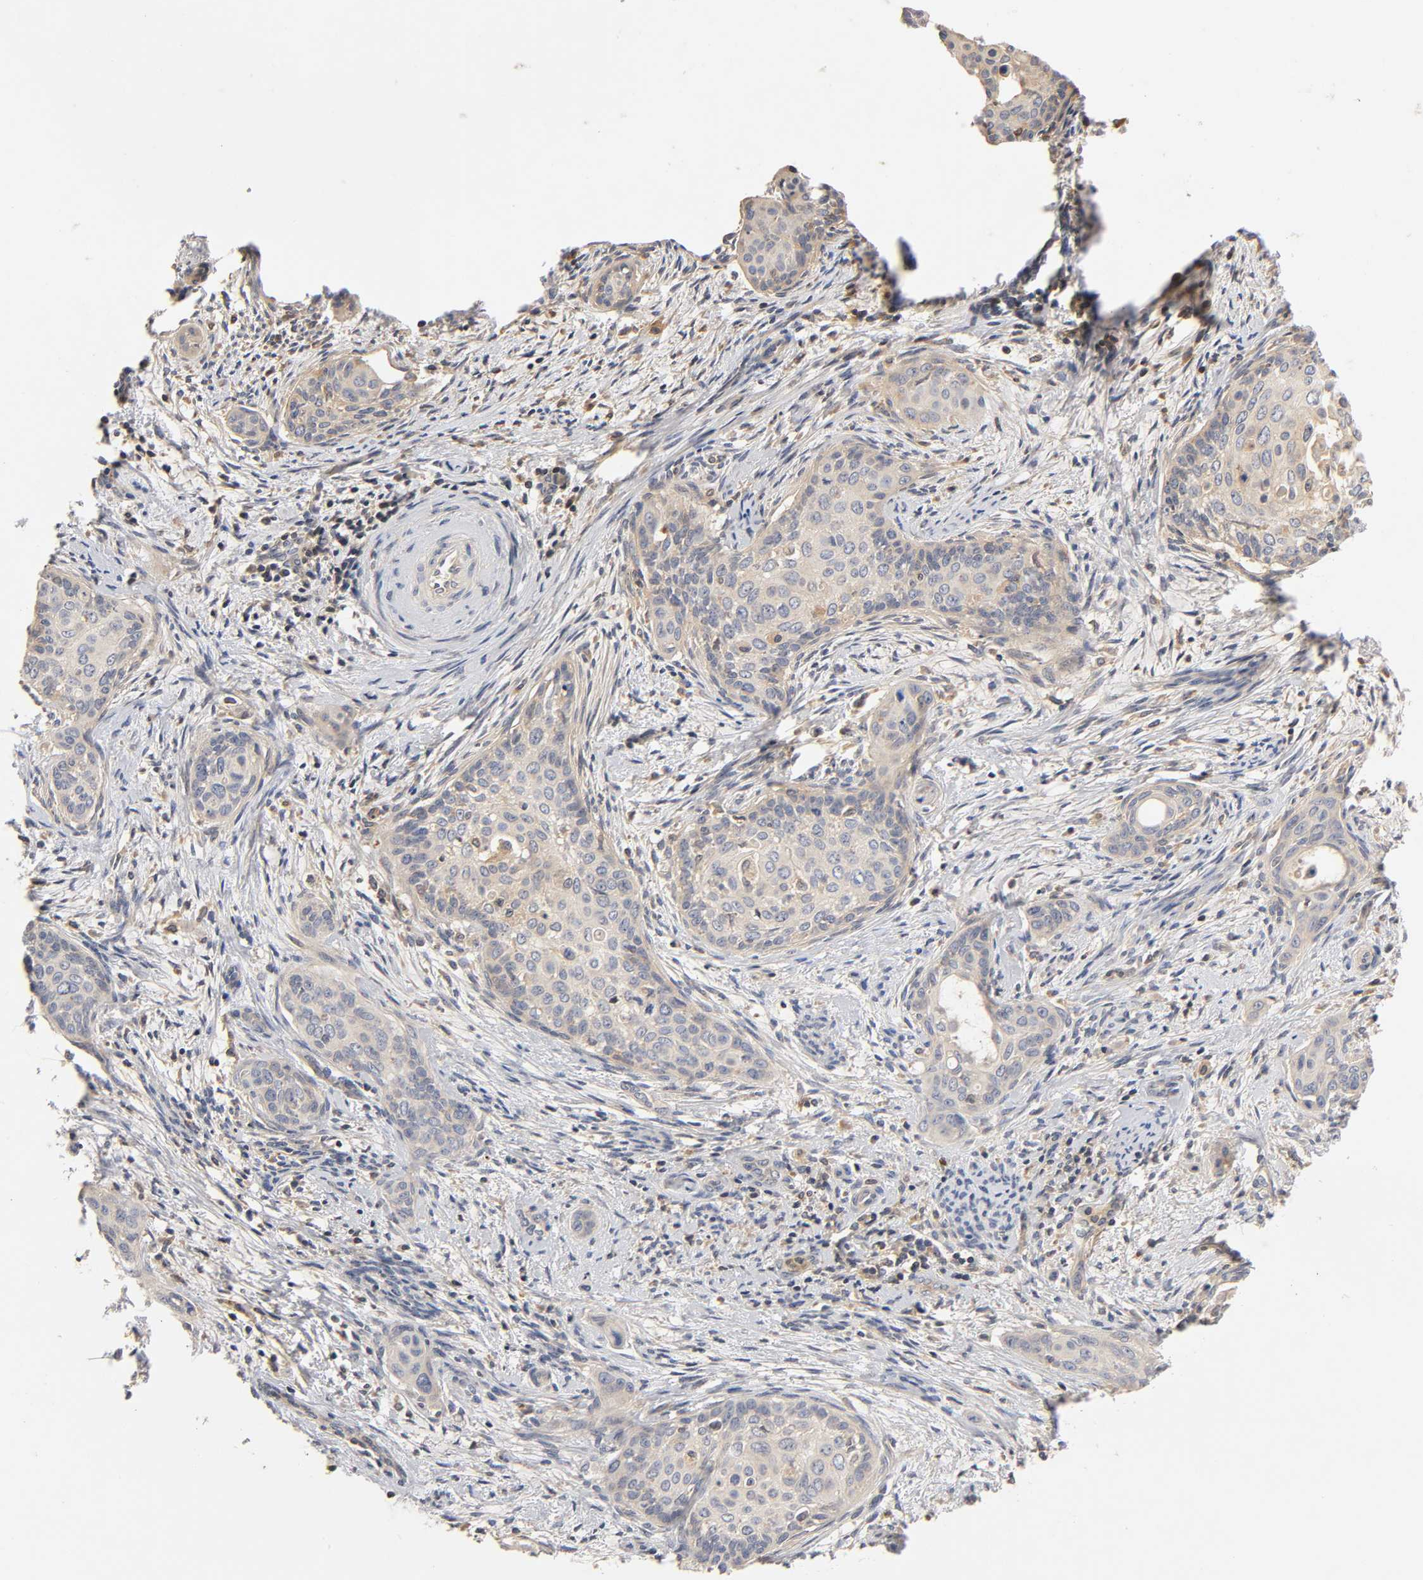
{"staining": {"intensity": "weak", "quantity": "25%-75%", "location": "cytoplasmic/membranous"}, "tissue": "cervical cancer", "cell_type": "Tumor cells", "image_type": "cancer", "snomed": [{"axis": "morphology", "description": "Squamous cell carcinoma, NOS"}, {"axis": "topography", "description": "Cervix"}], "caption": "Brown immunohistochemical staining in human cervical squamous cell carcinoma shows weak cytoplasmic/membranous staining in about 25%-75% of tumor cells. The staining was performed using DAB (3,3'-diaminobenzidine) to visualize the protein expression in brown, while the nuclei were stained in blue with hematoxylin (Magnification: 20x).", "gene": "RHOA", "patient": {"sex": "female", "age": 33}}